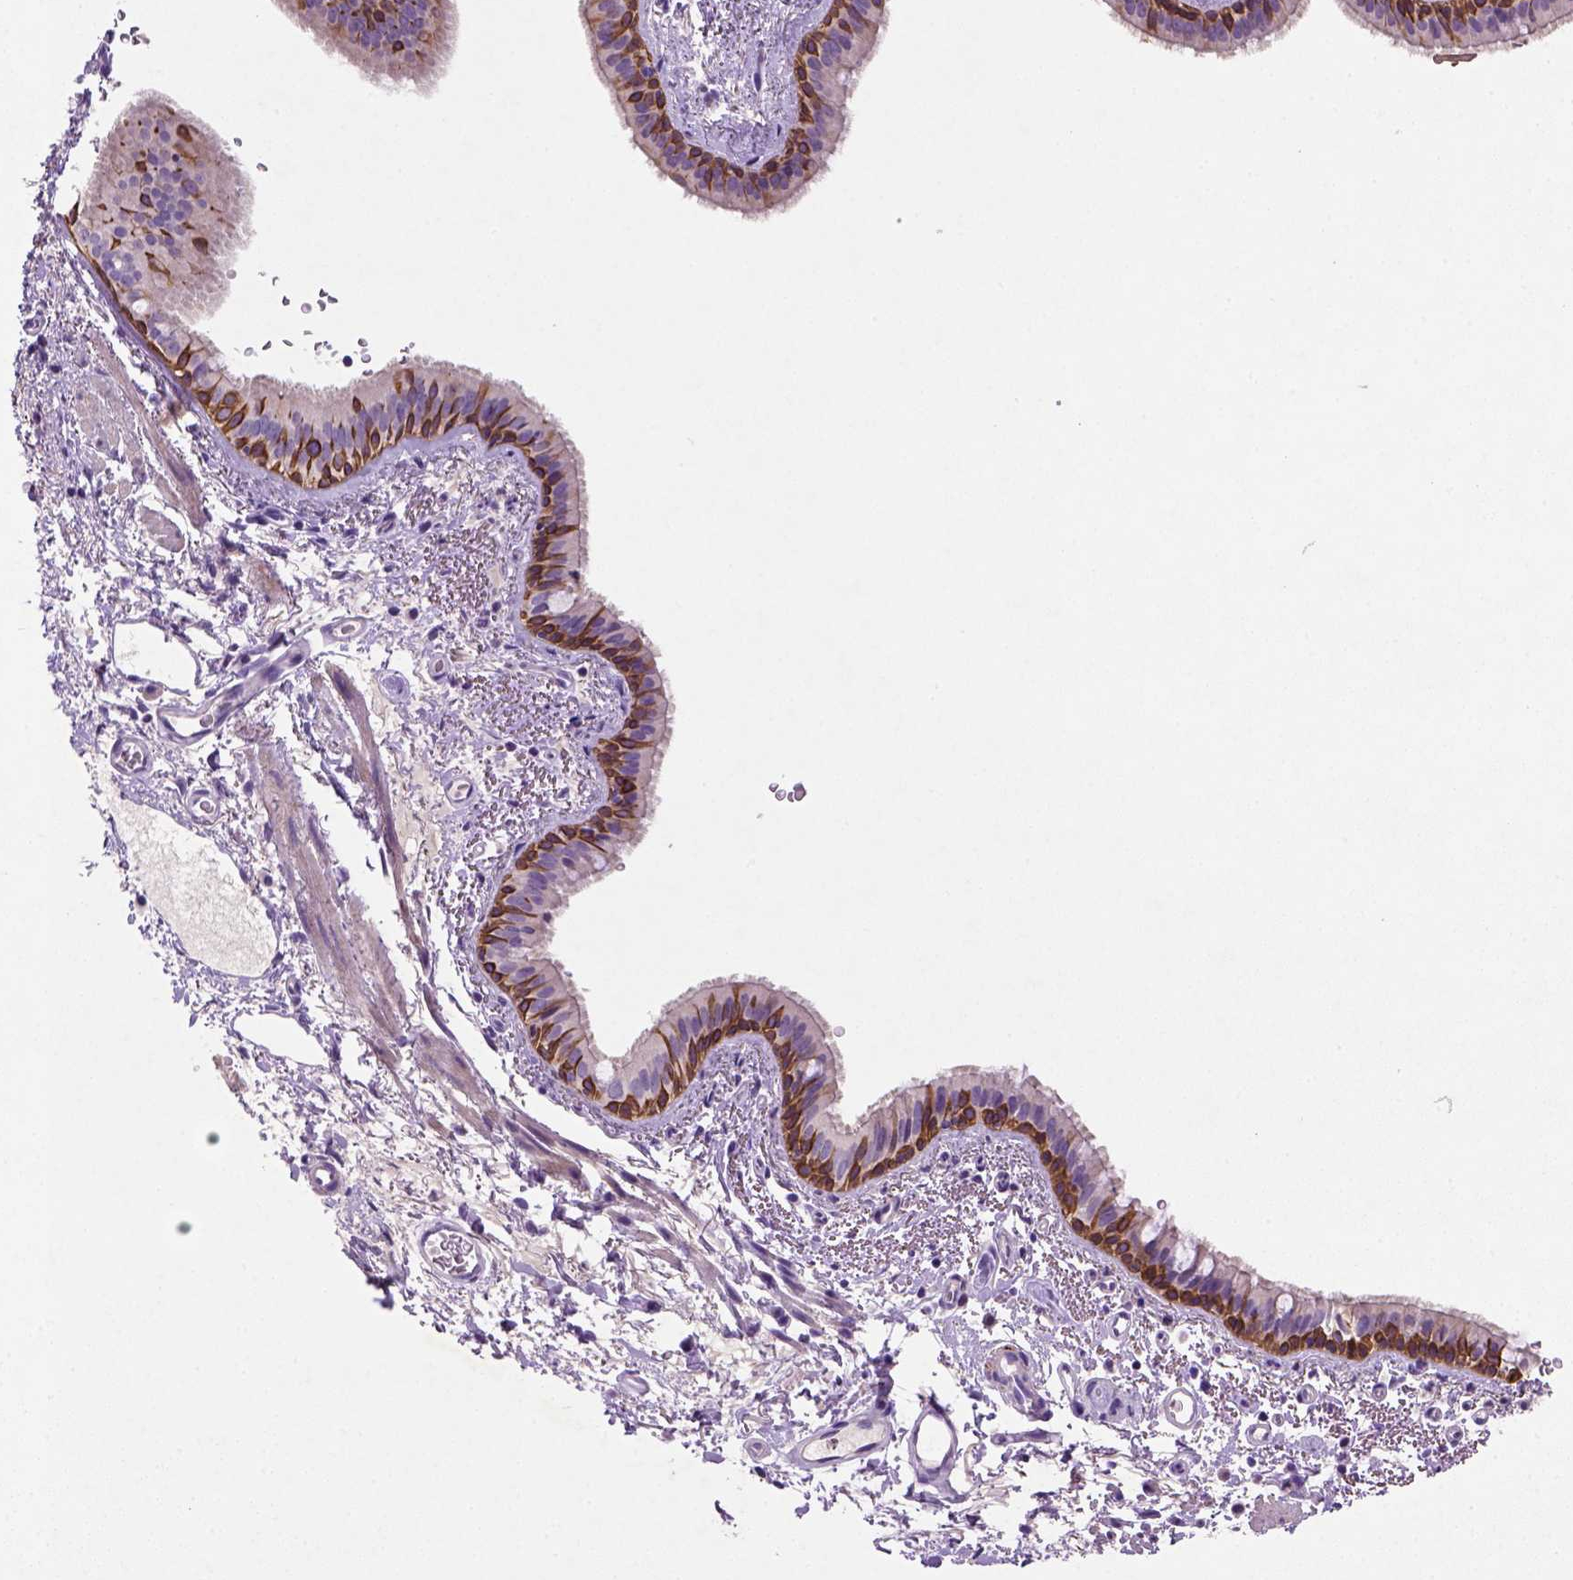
{"staining": {"intensity": "strong", "quantity": "25%-75%", "location": "cytoplasmic/membranous"}, "tissue": "bronchus", "cell_type": "Respiratory epithelial cells", "image_type": "normal", "snomed": [{"axis": "morphology", "description": "Normal tissue, NOS"}, {"axis": "topography", "description": "Bronchus"}], "caption": "Brown immunohistochemical staining in benign bronchus exhibits strong cytoplasmic/membranous staining in about 25%-75% of respiratory epithelial cells. (Brightfield microscopy of DAB IHC at high magnification).", "gene": "NUDT2", "patient": {"sex": "female", "age": 61}}